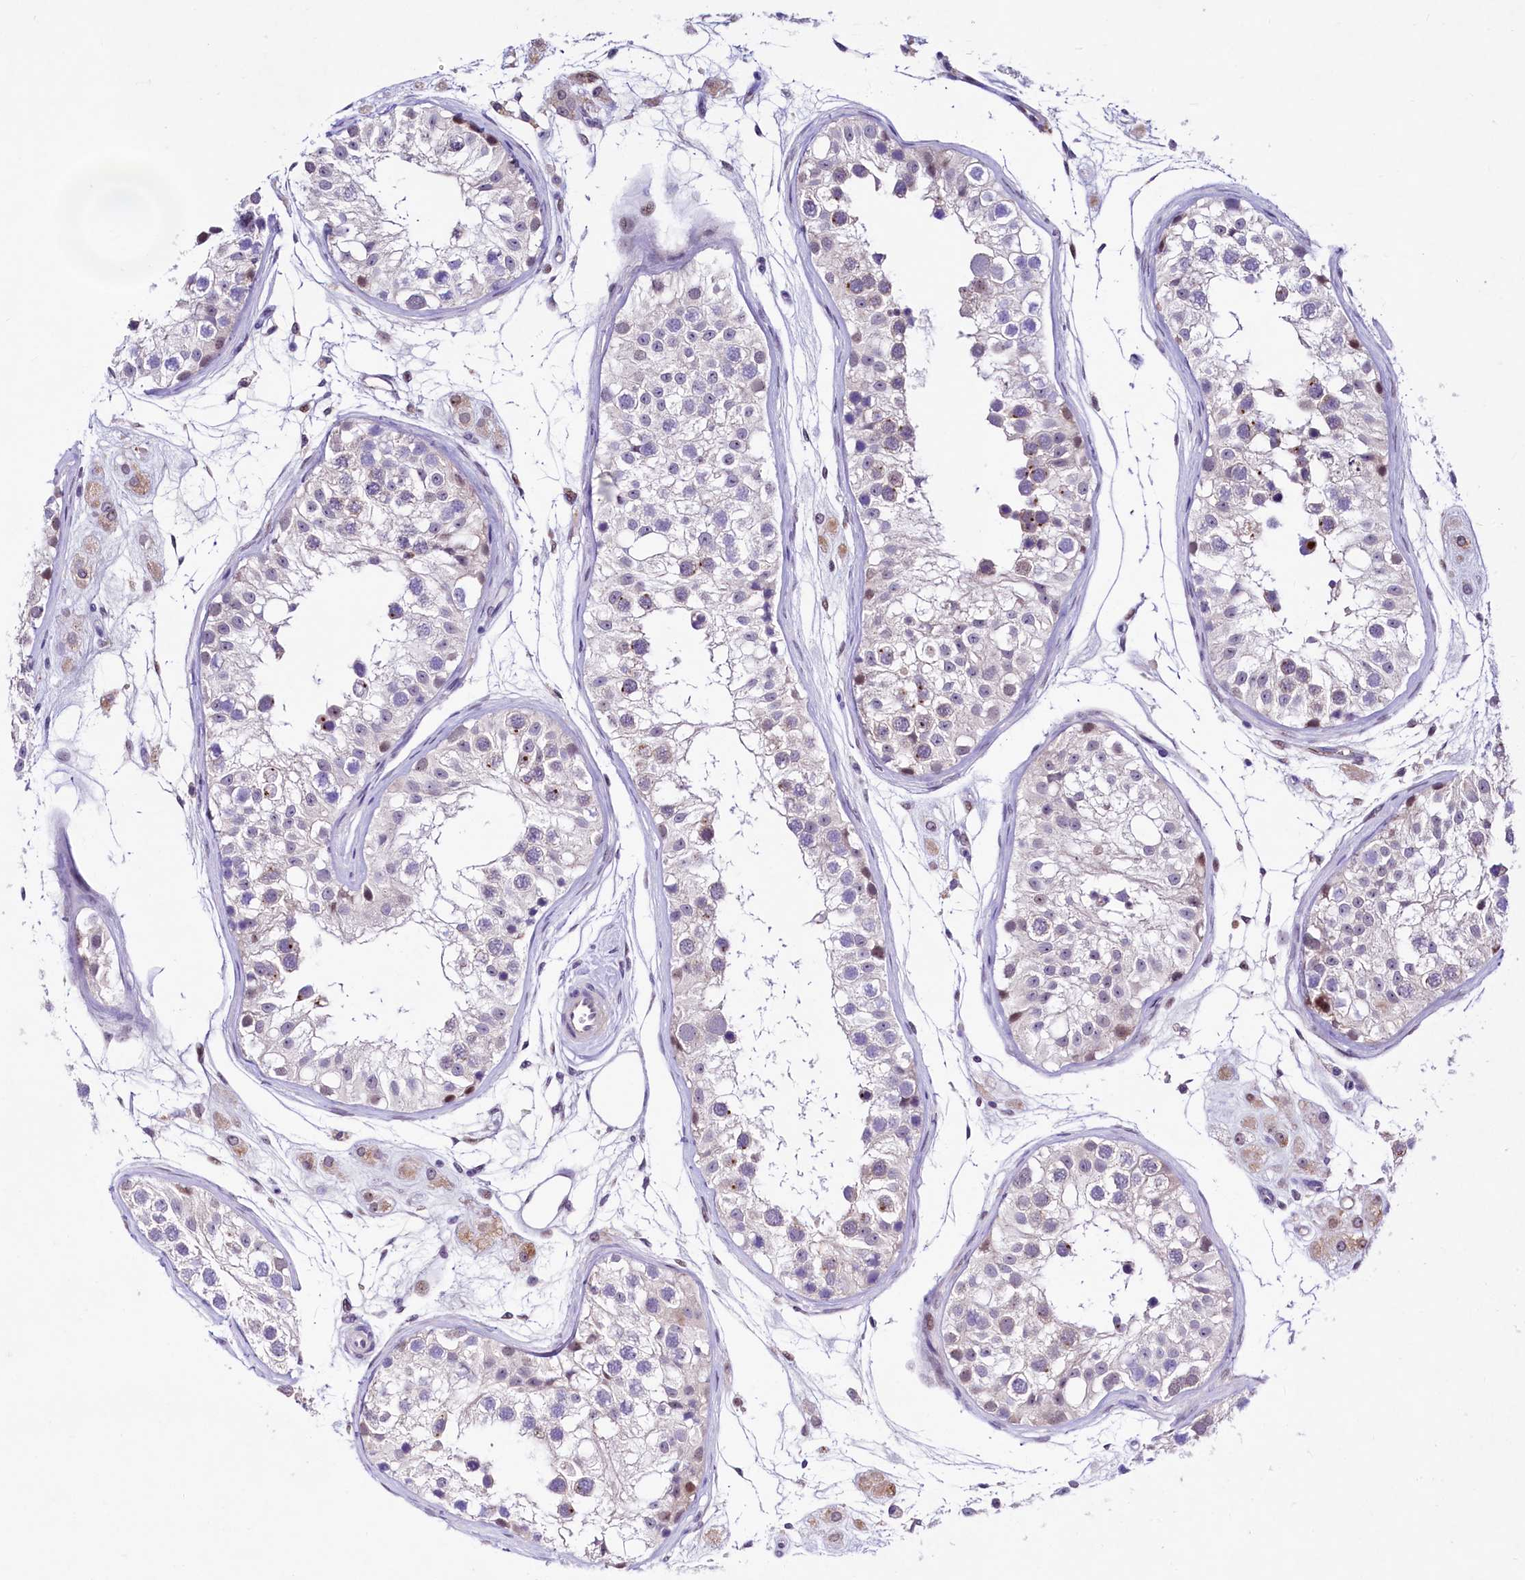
{"staining": {"intensity": "moderate", "quantity": "<25%", "location": "nuclear"}, "tissue": "testis", "cell_type": "Cells in seminiferous ducts", "image_type": "normal", "snomed": [{"axis": "morphology", "description": "Normal tissue, NOS"}, {"axis": "morphology", "description": "Adenocarcinoma, metastatic, NOS"}, {"axis": "topography", "description": "Testis"}], "caption": "Immunohistochemistry (IHC) of unremarkable human testis displays low levels of moderate nuclear expression in about <25% of cells in seminiferous ducts. (Brightfield microscopy of DAB IHC at high magnification).", "gene": "LEUTX", "patient": {"sex": "male", "age": 26}}